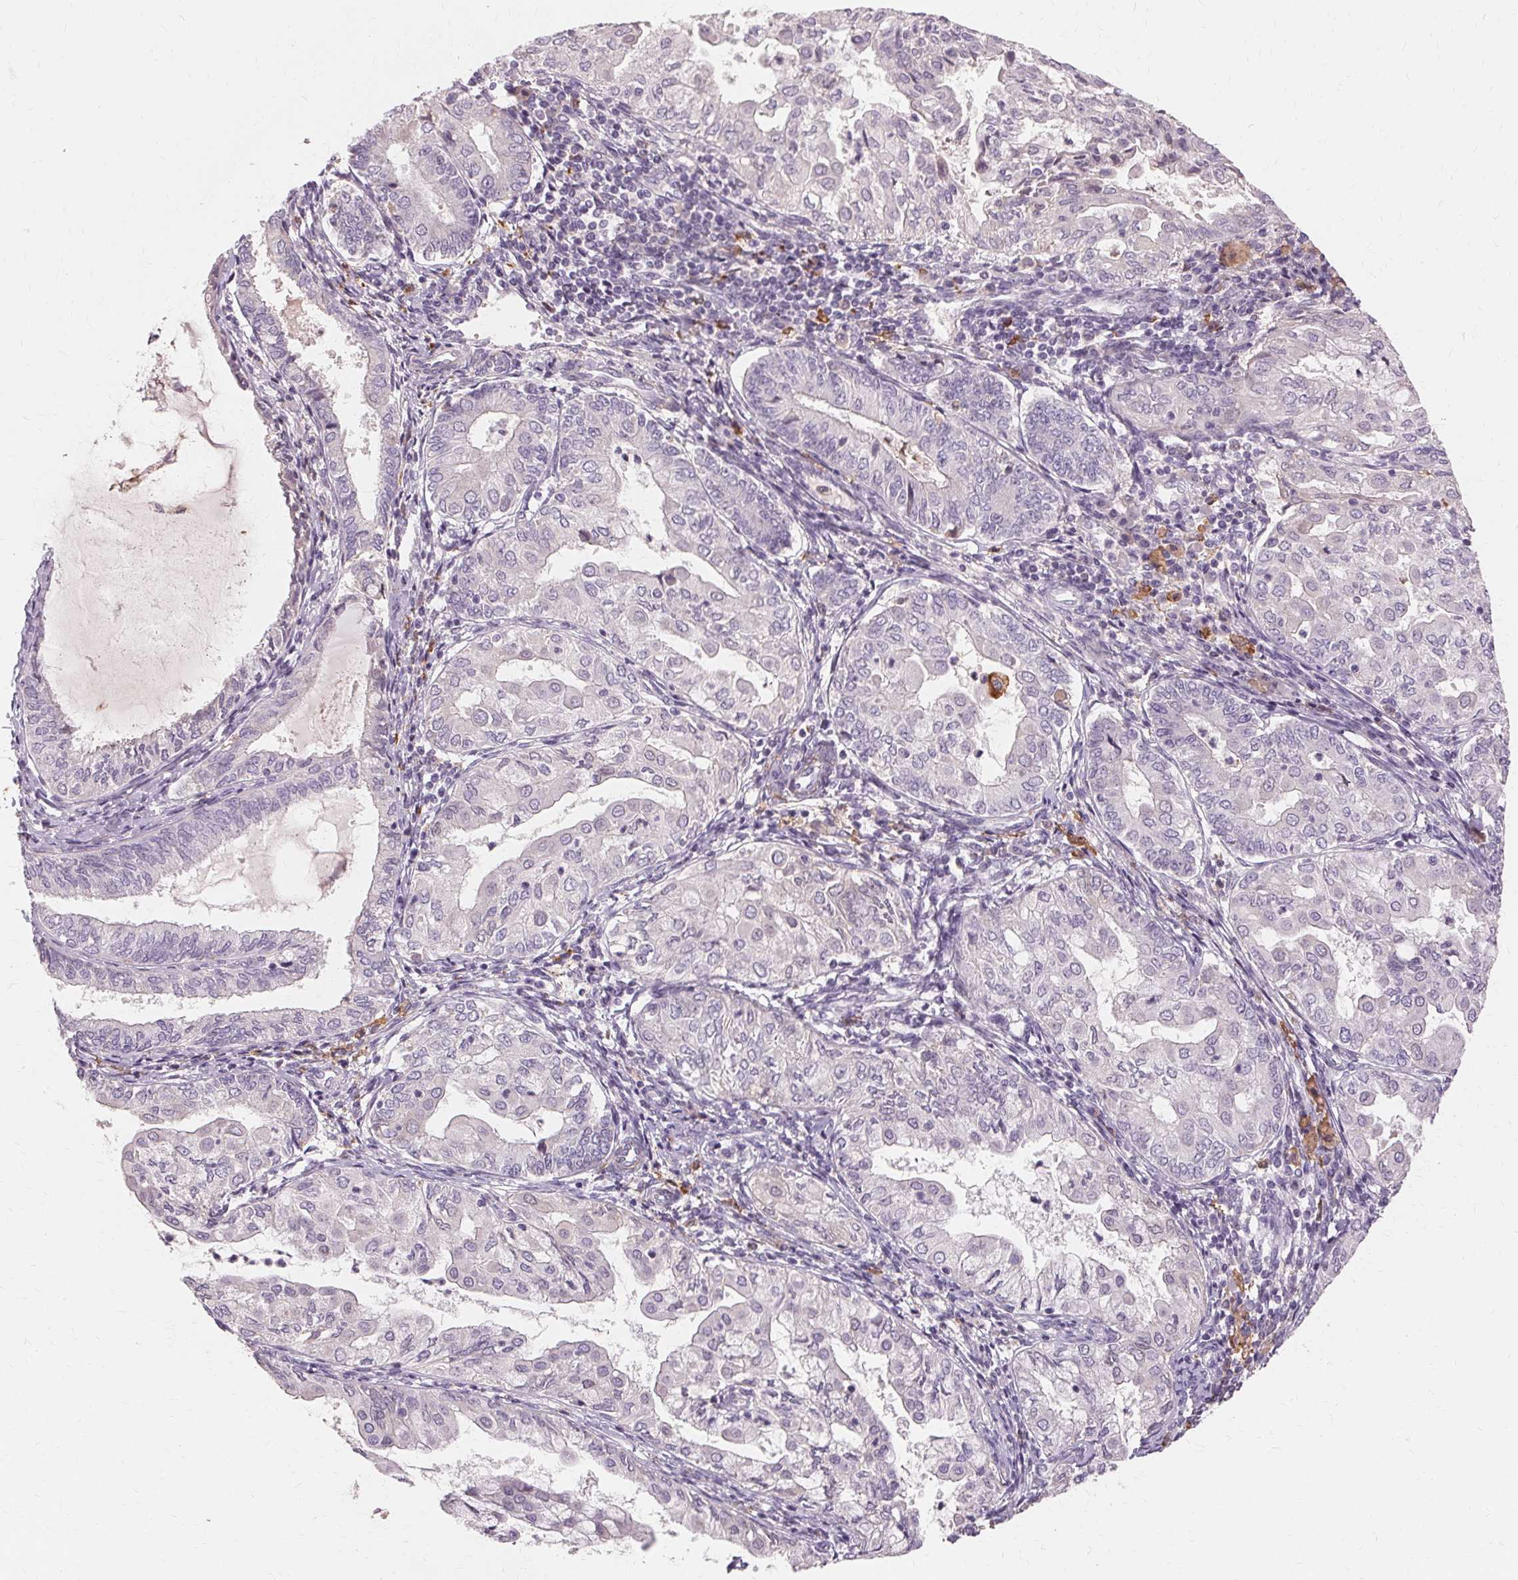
{"staining": {"intensity": "negative", "quantity": "none", "location": "none"}, "tissue": "endometrial cancer", "cell_type": "Tumor cells", "image_type": "cancer", "snomed": [{"axis": "morphology", "description": "Adenocarcinoma, NOS"}, {"axis": "topography", "description": "Endometrium"}], "caption": "High magnification brightfield microscopy of adenocarcinoma (endometrial) stained with DAB (3,3'-diaminobenzidine) (brown) and counterstained with hematoxylin (blue): tumor cells show no significant staining.", "gene": "IFNGR1", "patient": {"sex": "female", "age": 68}}